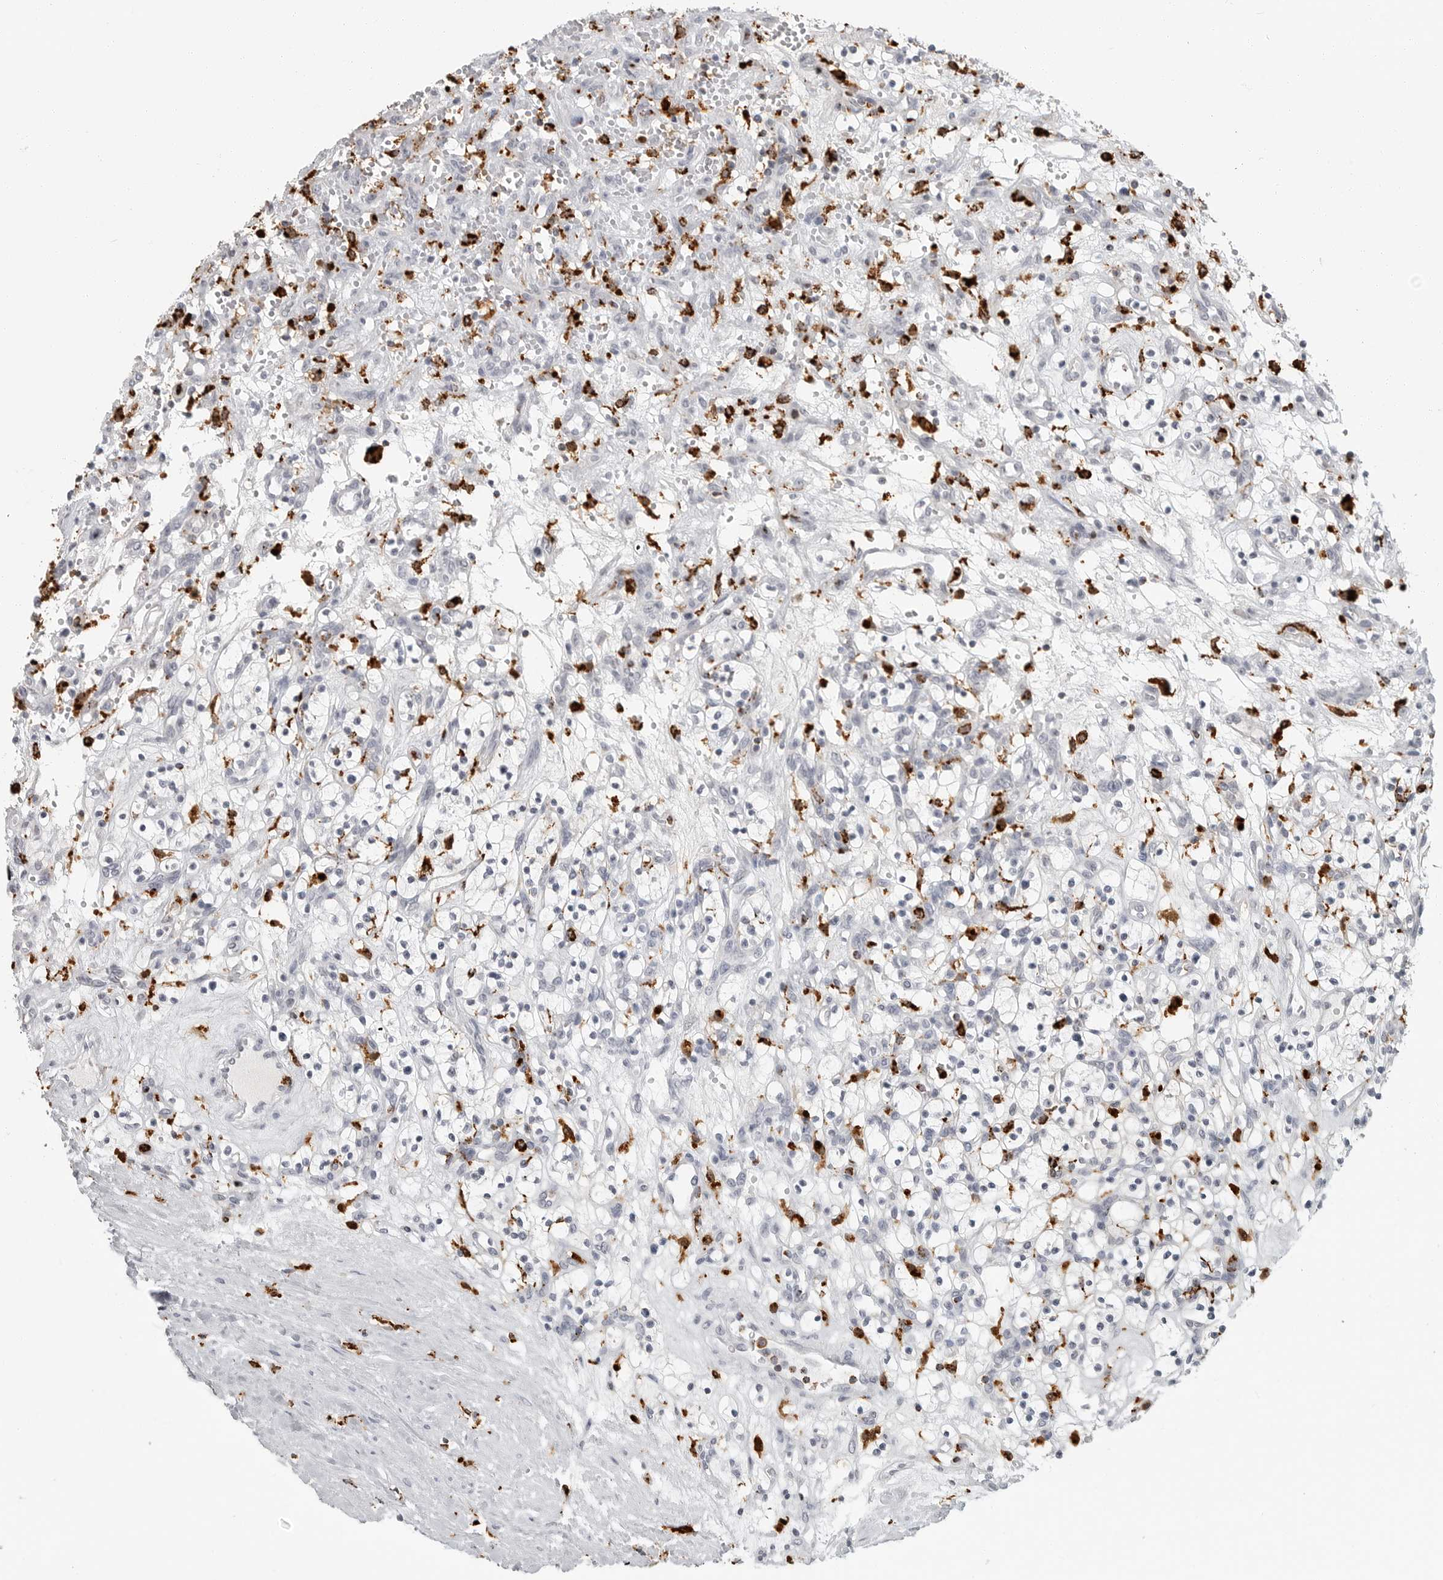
{"staining": {"intensity": "negative", "quantity": "none", "location": "none"}, "tissue": "renal cancer", "cell_type": "Tumor cells", "image_type": "cancer", "snomed": [{"axis": "morphology", "description": "Adenocarcinoma, NOS"}, {"axis": "topography", "description": "Kidney"}], "caption": "The immunohistochemistry histopathology image has no significant positivity in tumor cells of renal cancer tissue. (DAB immunohistochemistry (IHC) visualized using brightfield microscopy, high magnification).", "gene": "IFI30", "patient": {"sex": "female", "age": 57}}